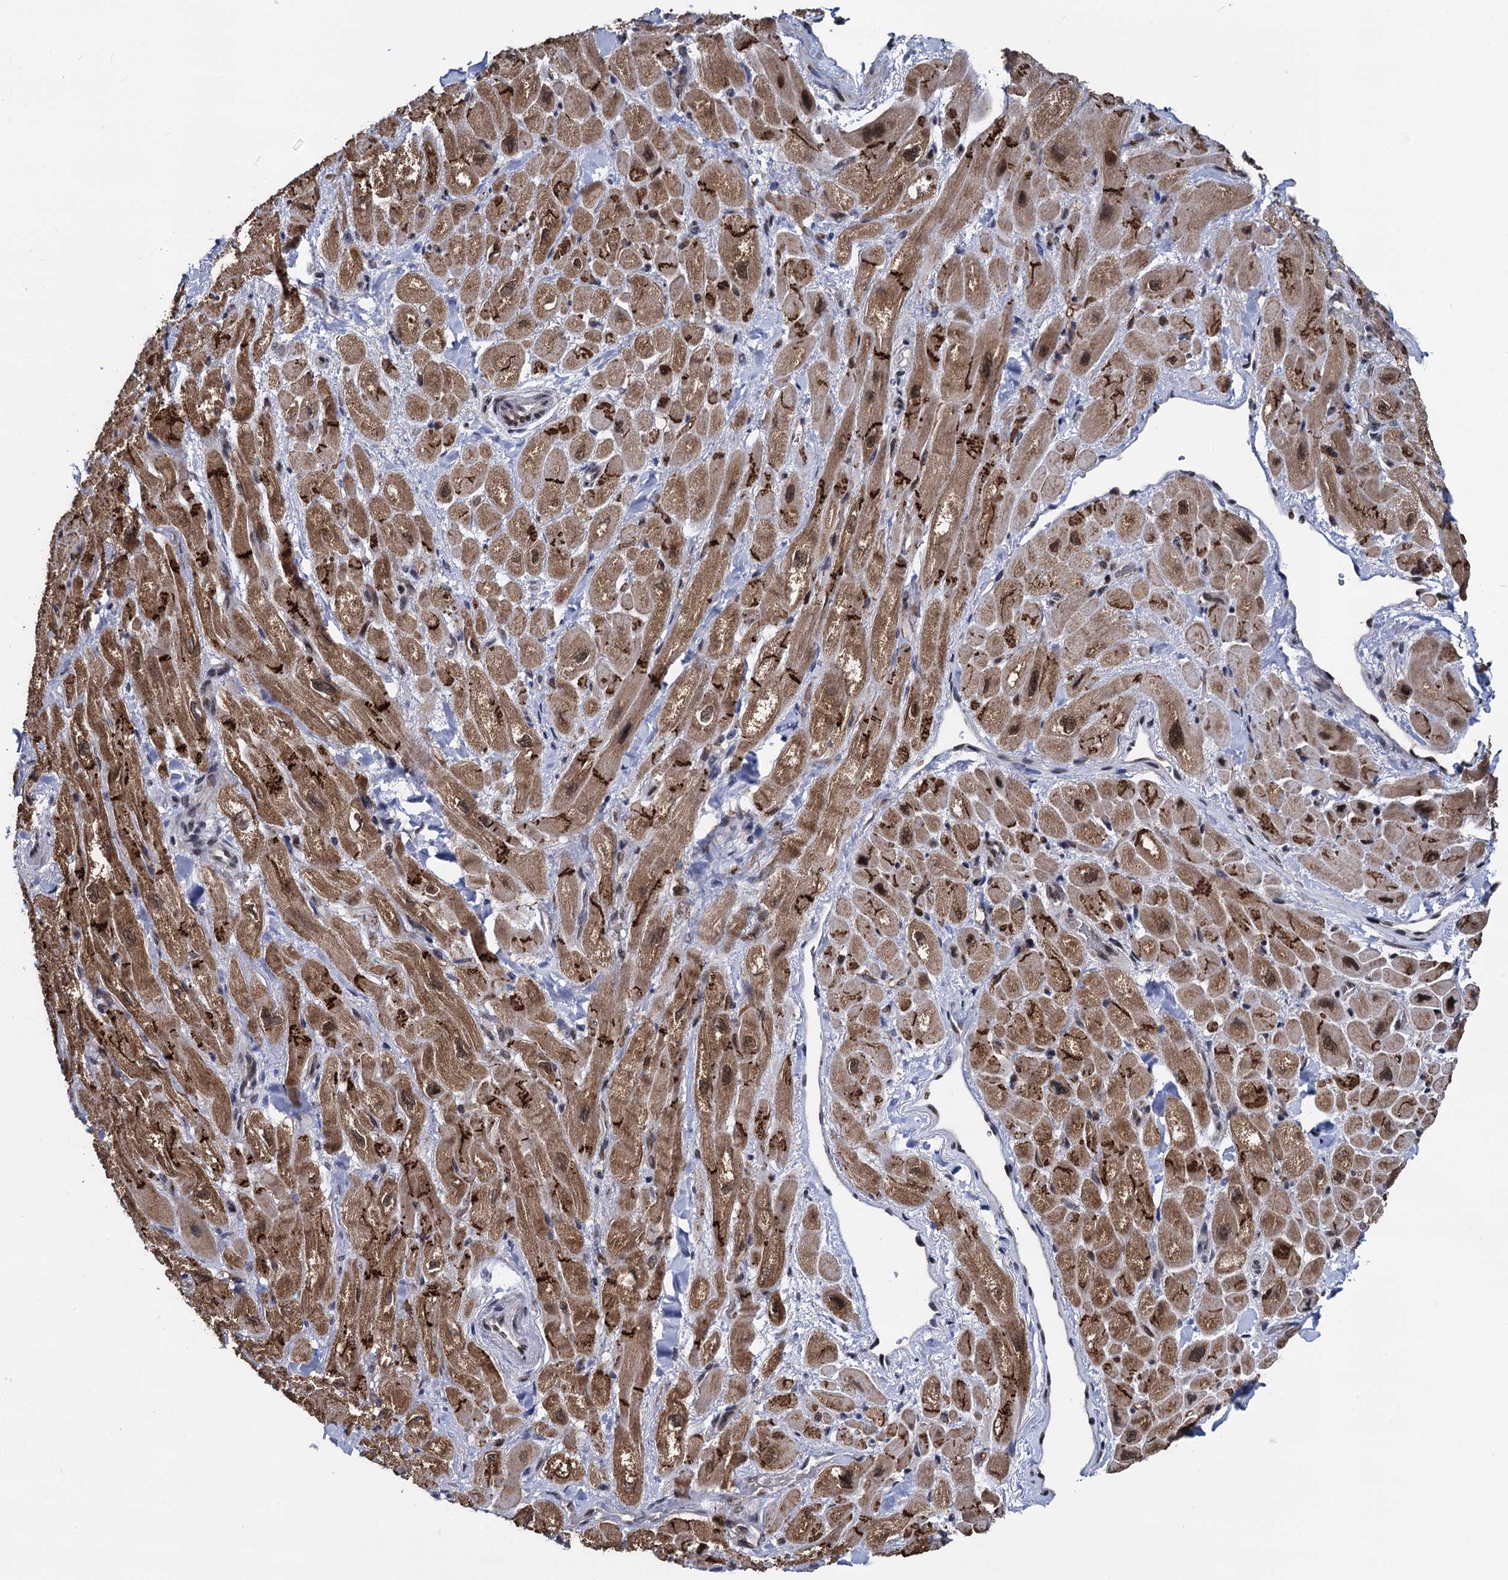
{"staining": {"intensity": "strong", "quantity": ">75%", "location": "cytoplasmic/membranous,nuclear"}, "tissue": "heart muscle", "cell_type": "Cardiomyocytes", "image_type": "normal", "snomed": [{"axis": "morphology", "description": "Normal tissue, NOS"}, {"axis": "topography", "description": "Heart"}], "caption": "Heart muscle stained for a protein (brown) displays strong cytoplasmic/membranous,nuclear positive staining in approximately >75% of cardiomyocytes.", "gene": "GALNT11", "patient": {"sex": "male", "age": 65}}